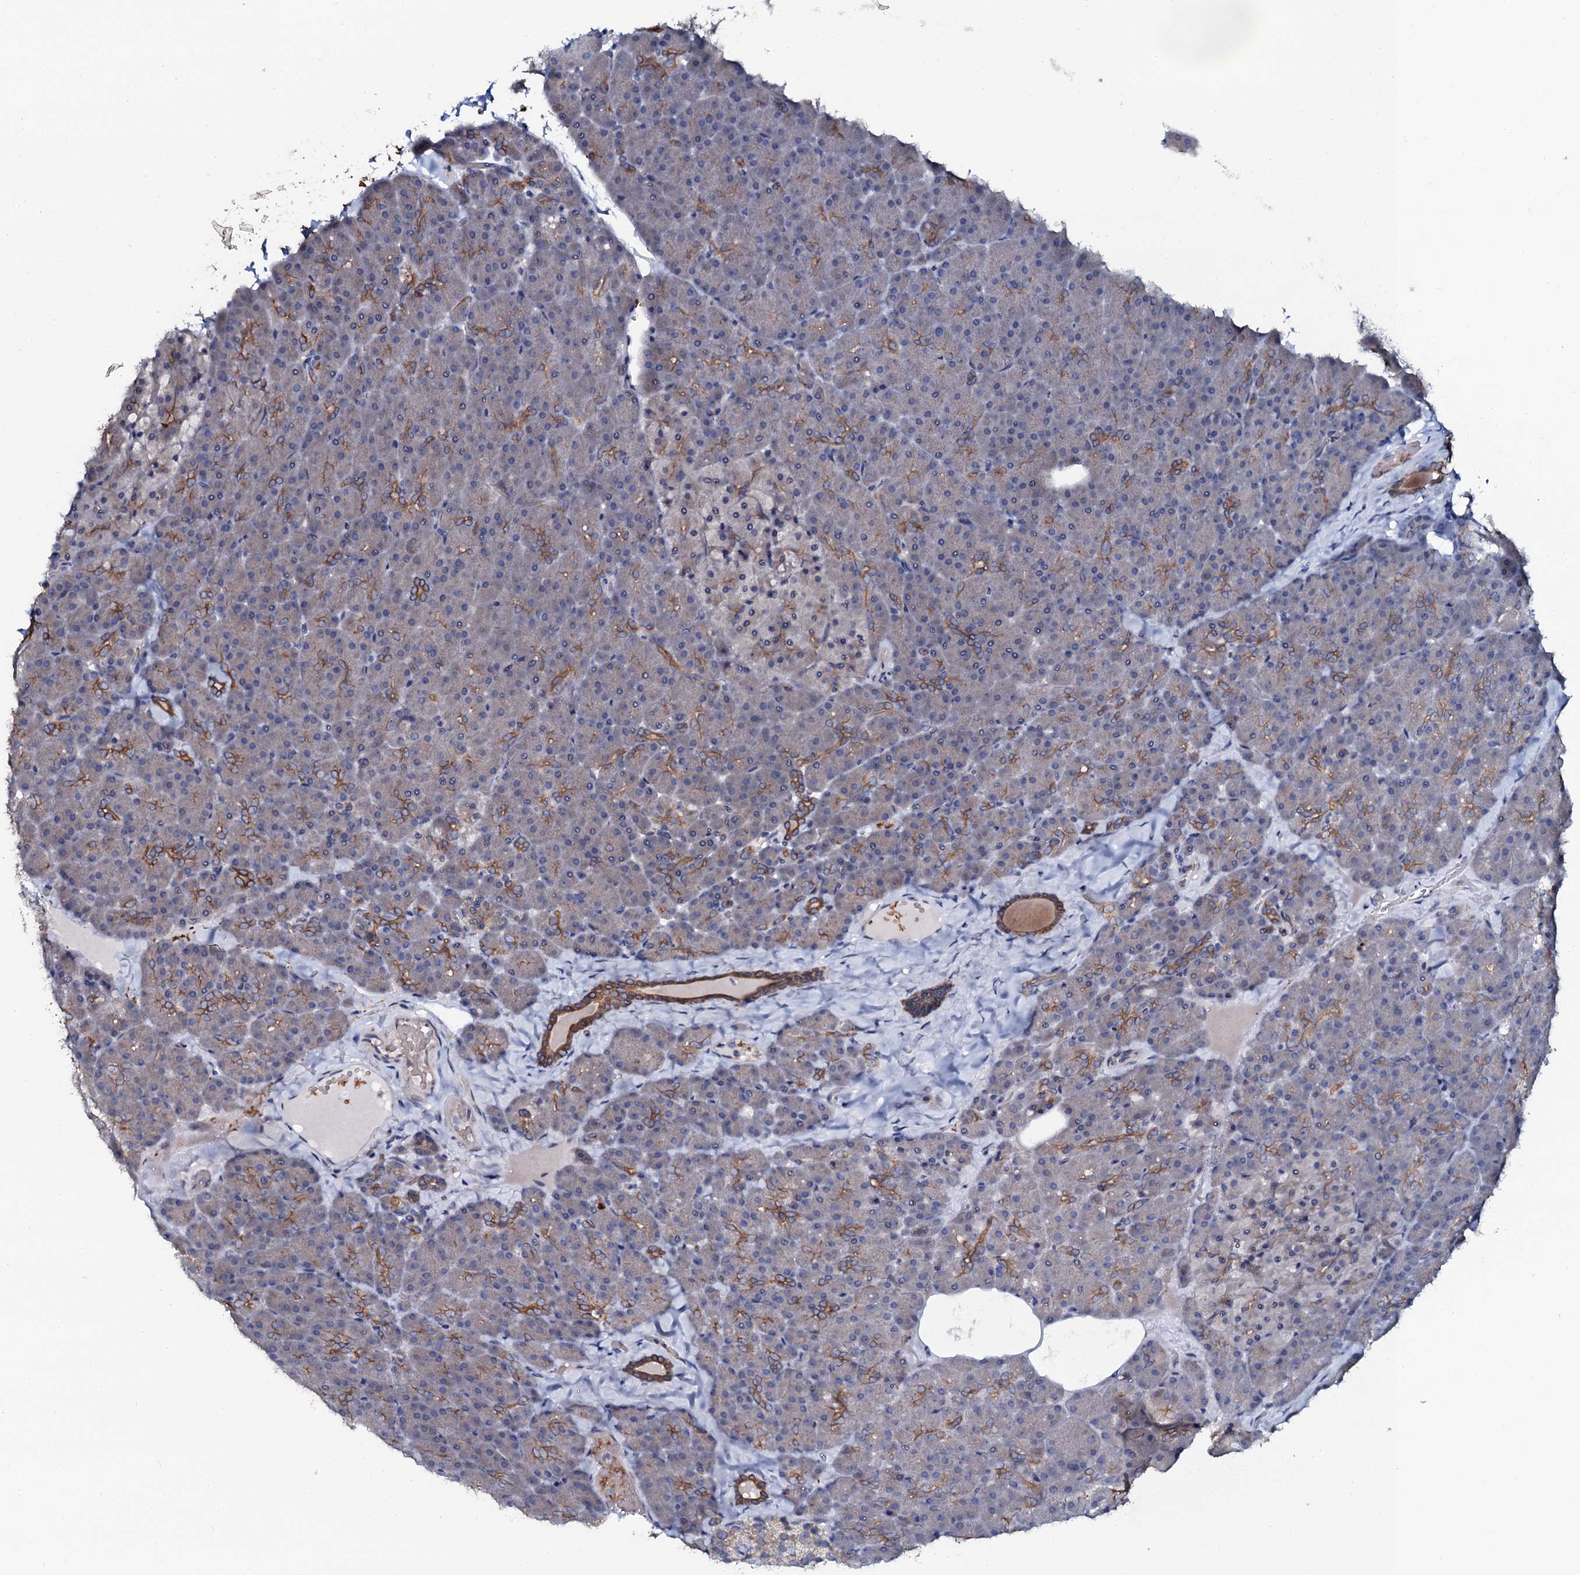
{"staining": {"intensity": "strong", "quantity": "<25%", "location": "cytoplasmic/membranous"}, "tissue": "pancreas", "cell_type": "Exocrine glandular cells", "image_type": "normal", "snomed": [{"axis": "morphology", "description": "Normal tissue, NOS"}, {"axis": "topography", "description": "Pancreas"}], "caption": "IHC histopathology image of unremarkable pancreas stained for a protein (brown), which reveals medium levels of strong cytoplasmic/membranous expression in approximately <25% of exocrine glandular cells.", "gene": "C10orf88", "patient": {"sex": "male", "age": 36}}